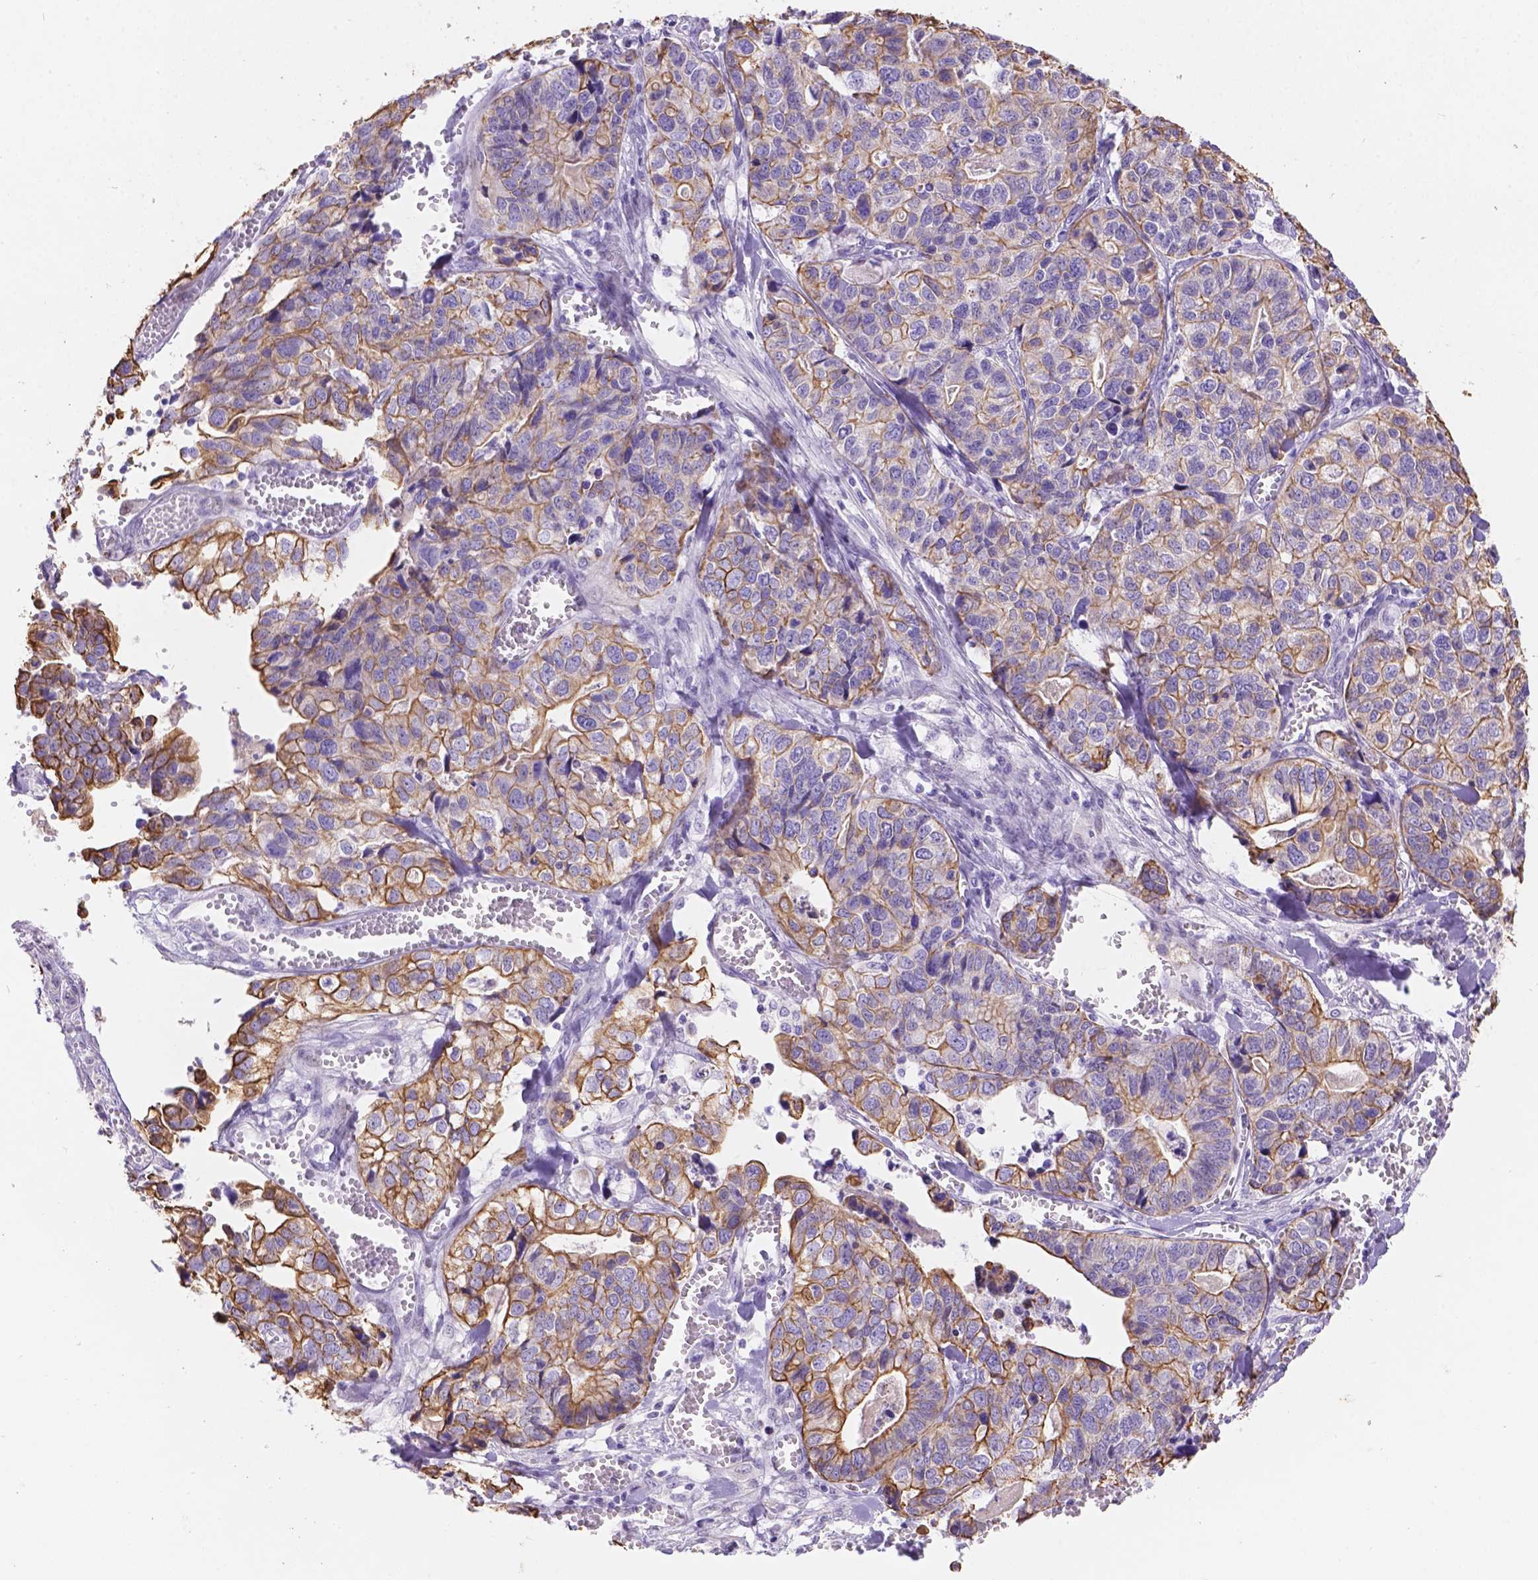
{"staining": {"intensity": "moderate", "quantity": ">75%", "location": "cytoplasmic/membranous"}, "tissue": "stomach cancer", "cell_type": "Tumor cells", "image_type": "cancer", "snomed": [{"axis": "morphology", "description": "Adenocarcinoma, NOS"}, {"axis": "topography", "description": "Stomach, upper"}], "caption": "Moderate cytoplasmic/membranous positivity for a protein is identified in about >75% of tumor cells of stomach cancer using immunohistochemistry.", "gene": "DMWD", "patient": {"sex": "female", "age": 67}}